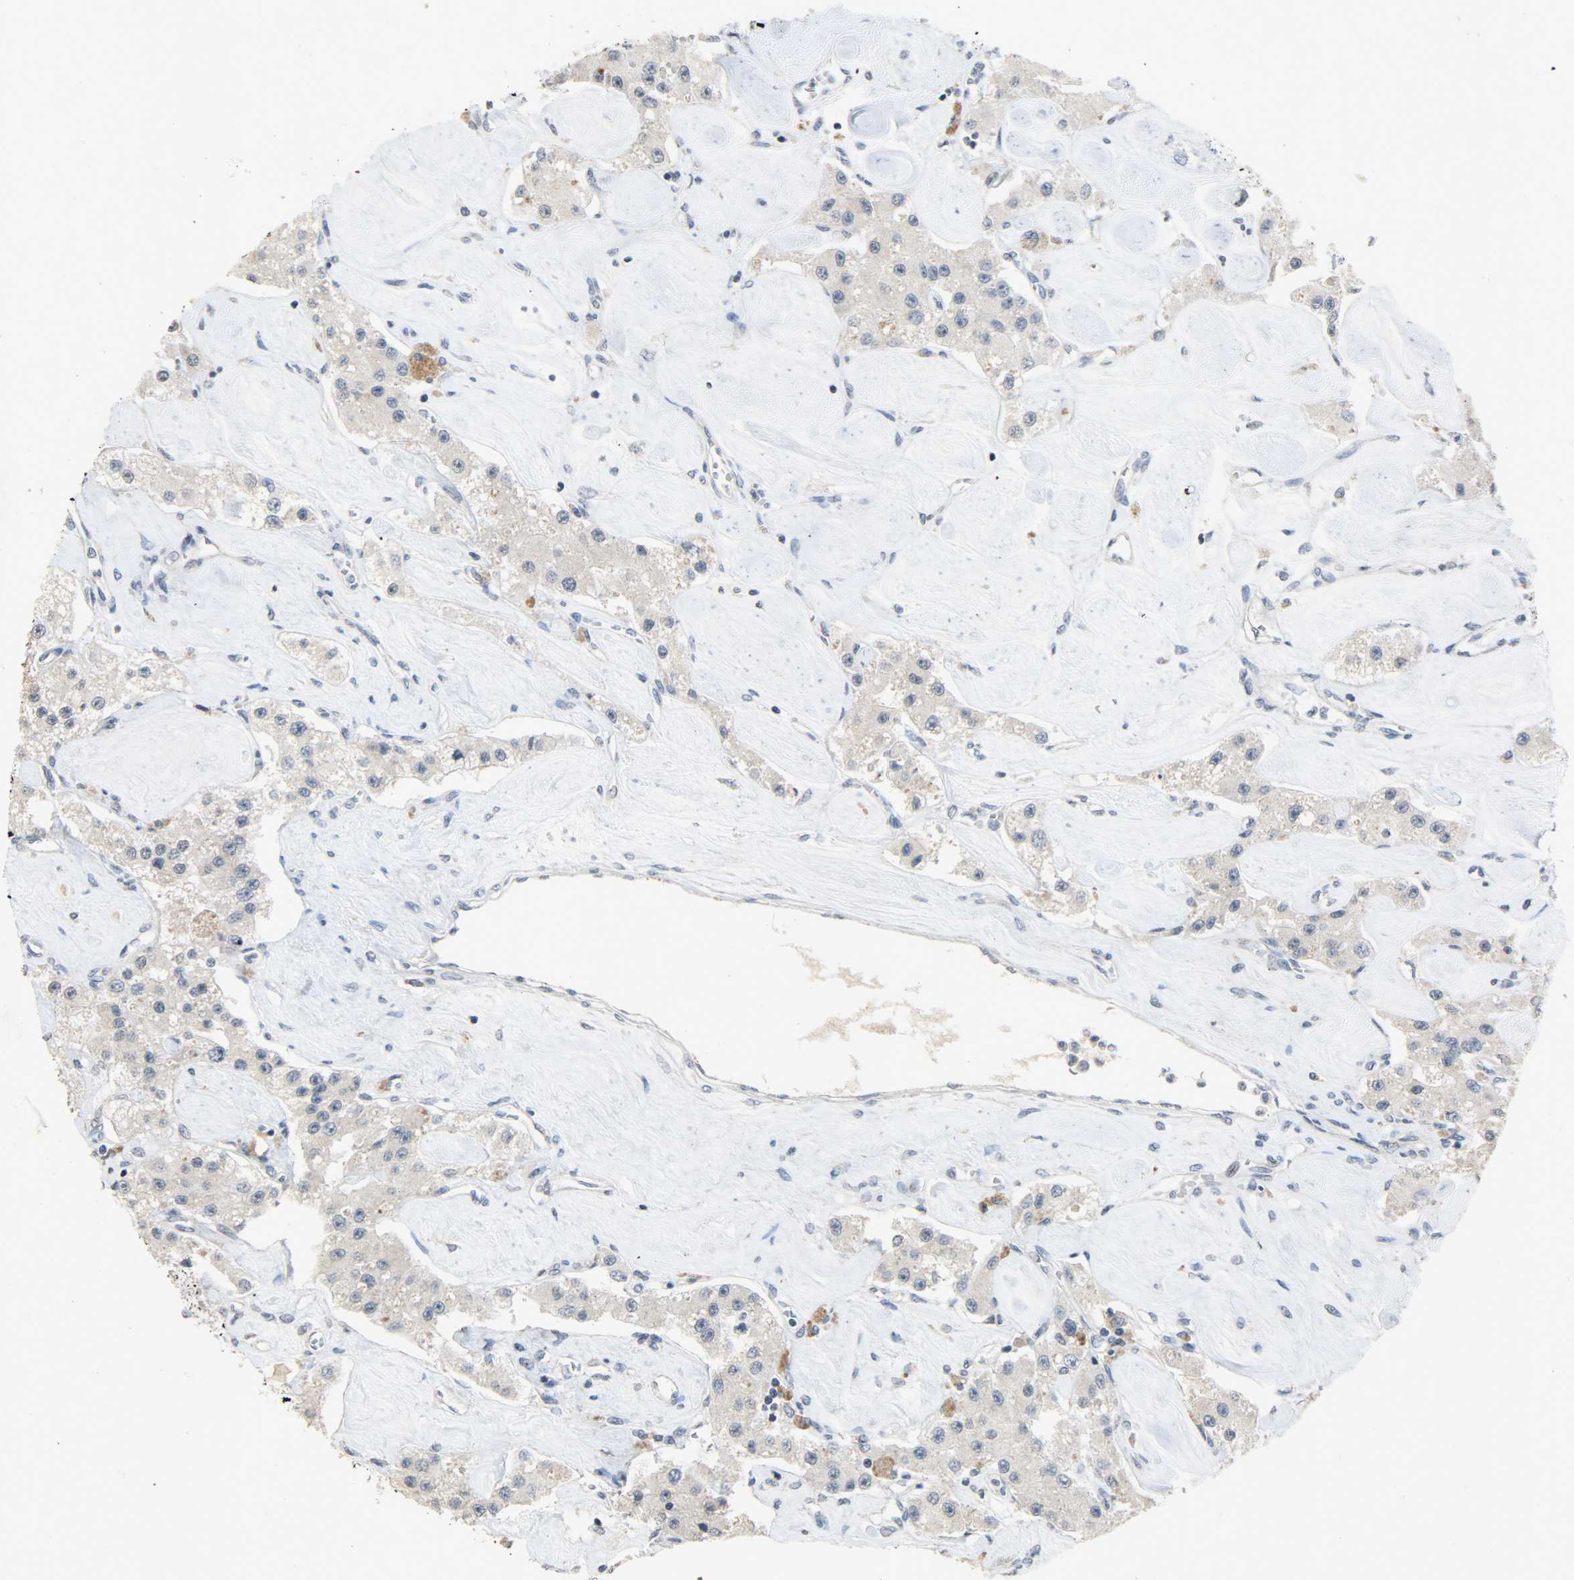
{"staining": {"intensity": "negative", "quantity": "none", "location": "none"}, "tissue": "carcinoid", "cell_type": "Tumor cells", "image_type": "cancer", "snomed": [{"axis": "morphology", "description": "Carcinoid, malignant, NOS"}, {"axis": "topography", "description": "Pancreas"}], "caption": "Immunohistochemical staining of carcinoid displays no significant staining in tumor cells. (Brightfield microscopy of DAB immunohistochemistry (IHC) at high magnification).", "gene": "DNAJB6", "patient": {"sex": "male", "age": 41}}